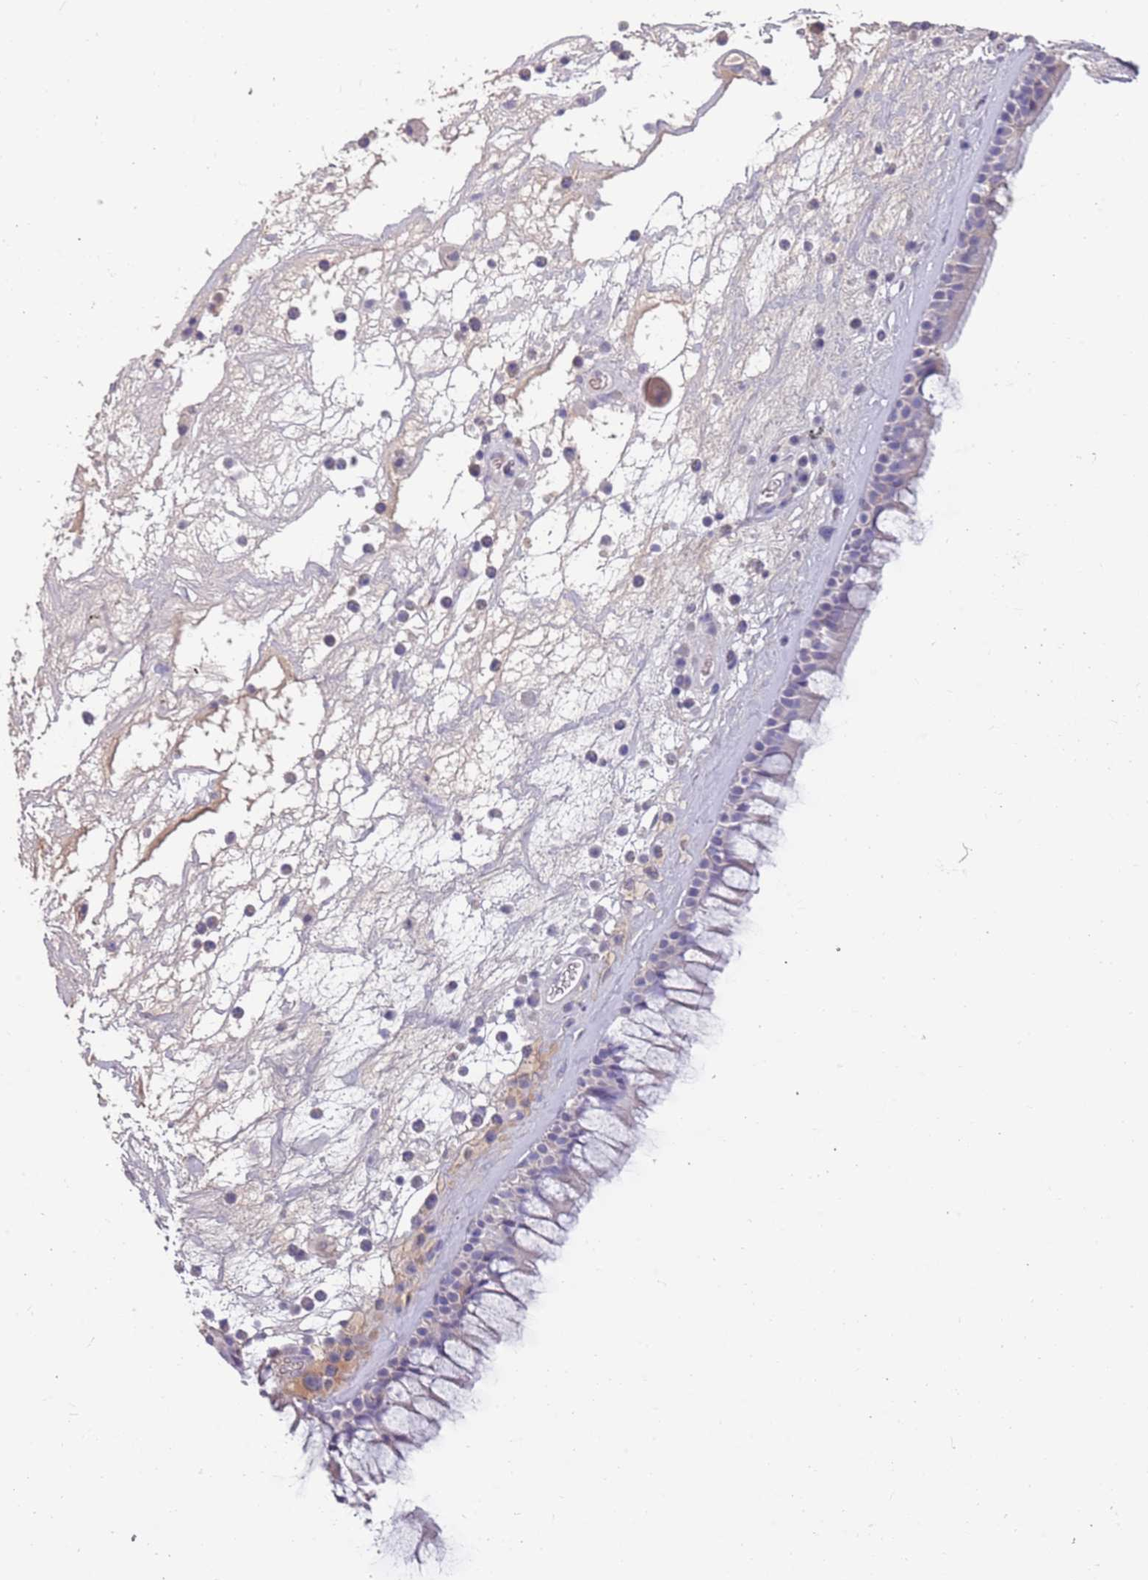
{"staining": {"intensity": "negative", "quantity": "none", "location": "none"}, "tissue": "nasopharynx", "cell_type": "Respiratory epithelial cells", "image_type": "normal", "snomed": [{"axis": "morphology", "description": "Normal tissue, NOS"}, {"axis": "morphology", "description": "Squamous cell carcinoma, NOS"}, {"axis": "topography", "description": "Nasopharynx"}, {"axis": "topography", "description": "Head-Neck"}], "caption": "Nasopharynx stained for a protein using IHC demonstrates no expression respiratory epithelial cells.", "gene": "TNFRSF6B", "patient": {"sex": "male", "age": 85}}